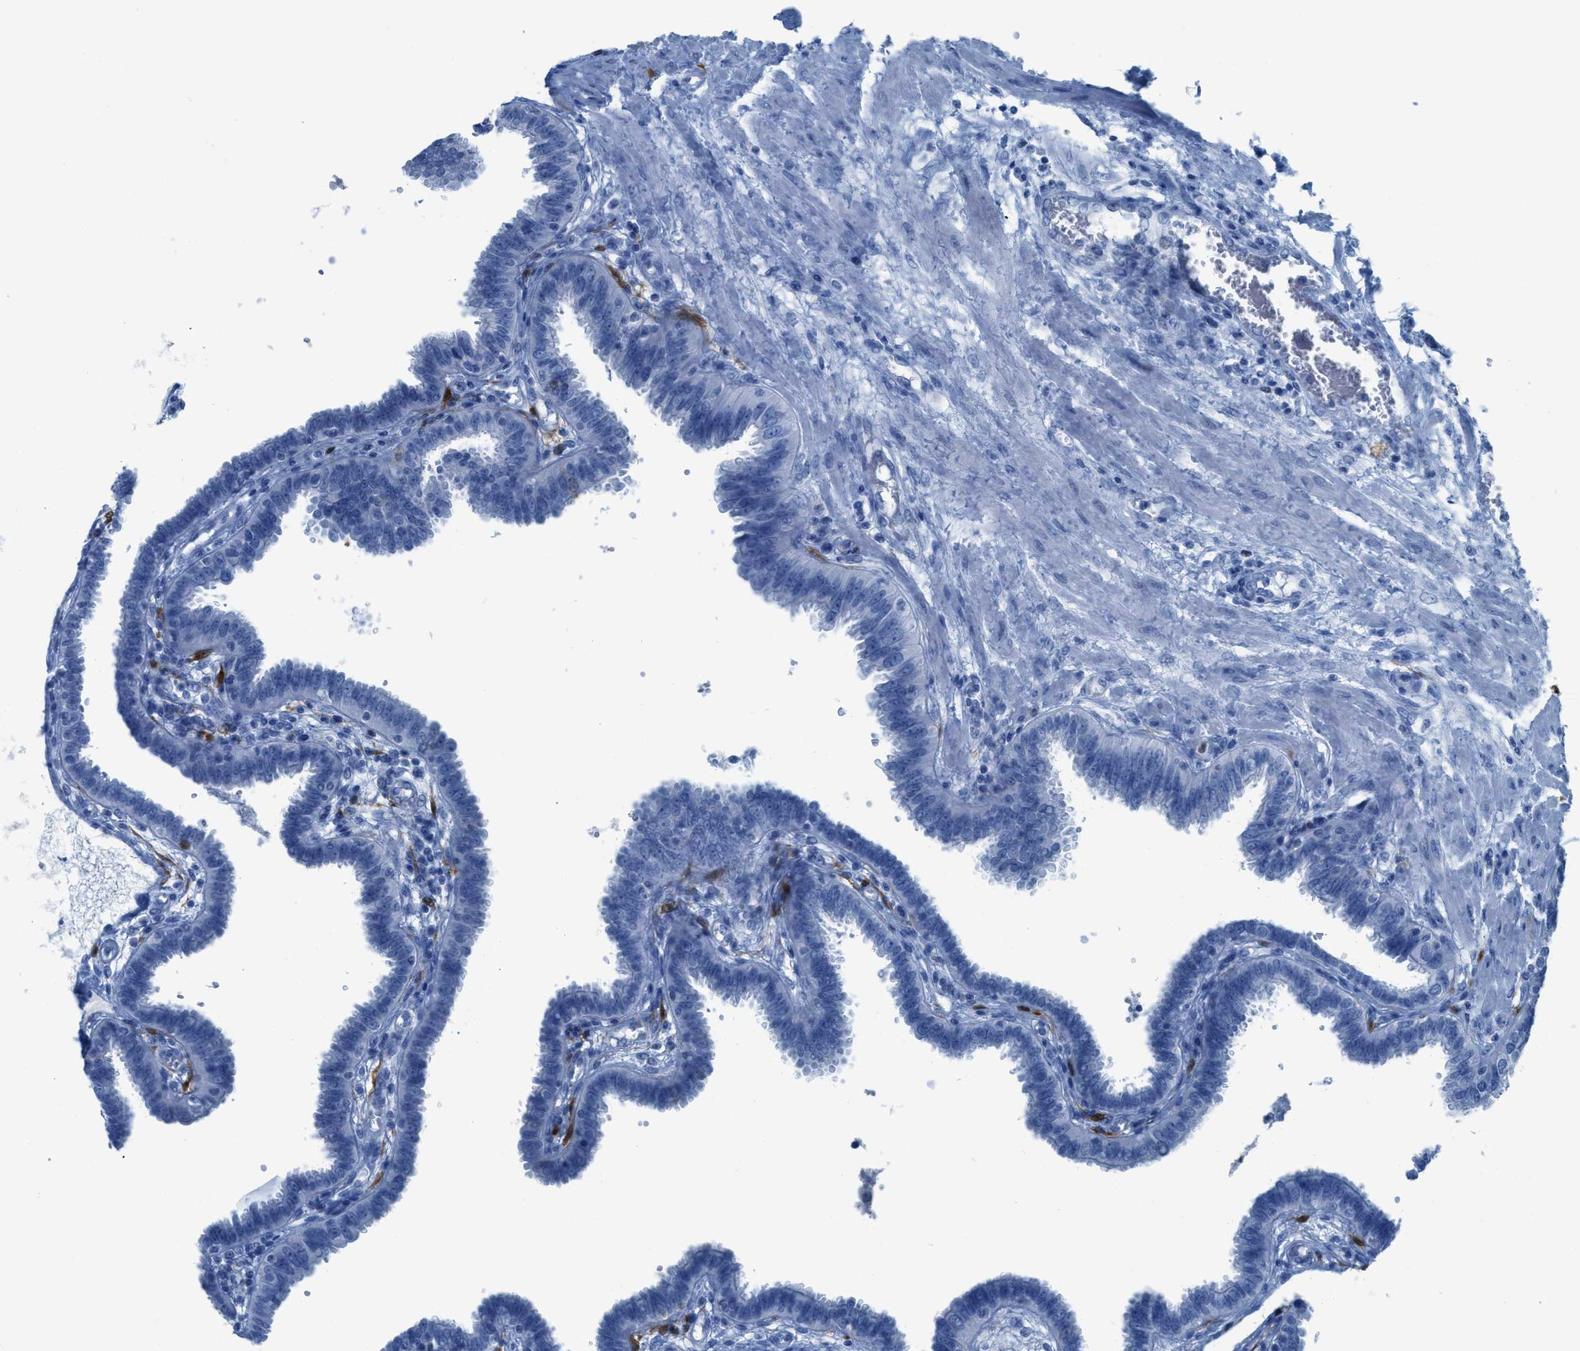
{"staining": {"intensity": "negative", "quantity": "none", "location": "none"}, "tissue": "fallopian tube", "cell_type": "Glandular cells", "image_type": "normal", "snomed": [{"axis": "morphology", "description": "Normal tissue, NOS"}, {"axis": "topography", "description": "Fallopian tube"}], "caption": "Immunohistochemistry (IHC) of unremarkable human fallopian tube displays no positivity in glandular cells. Nuclei are stained in blue.", "gene": "CDKN2A", "patient": {"sex": "female", "age": 32}}